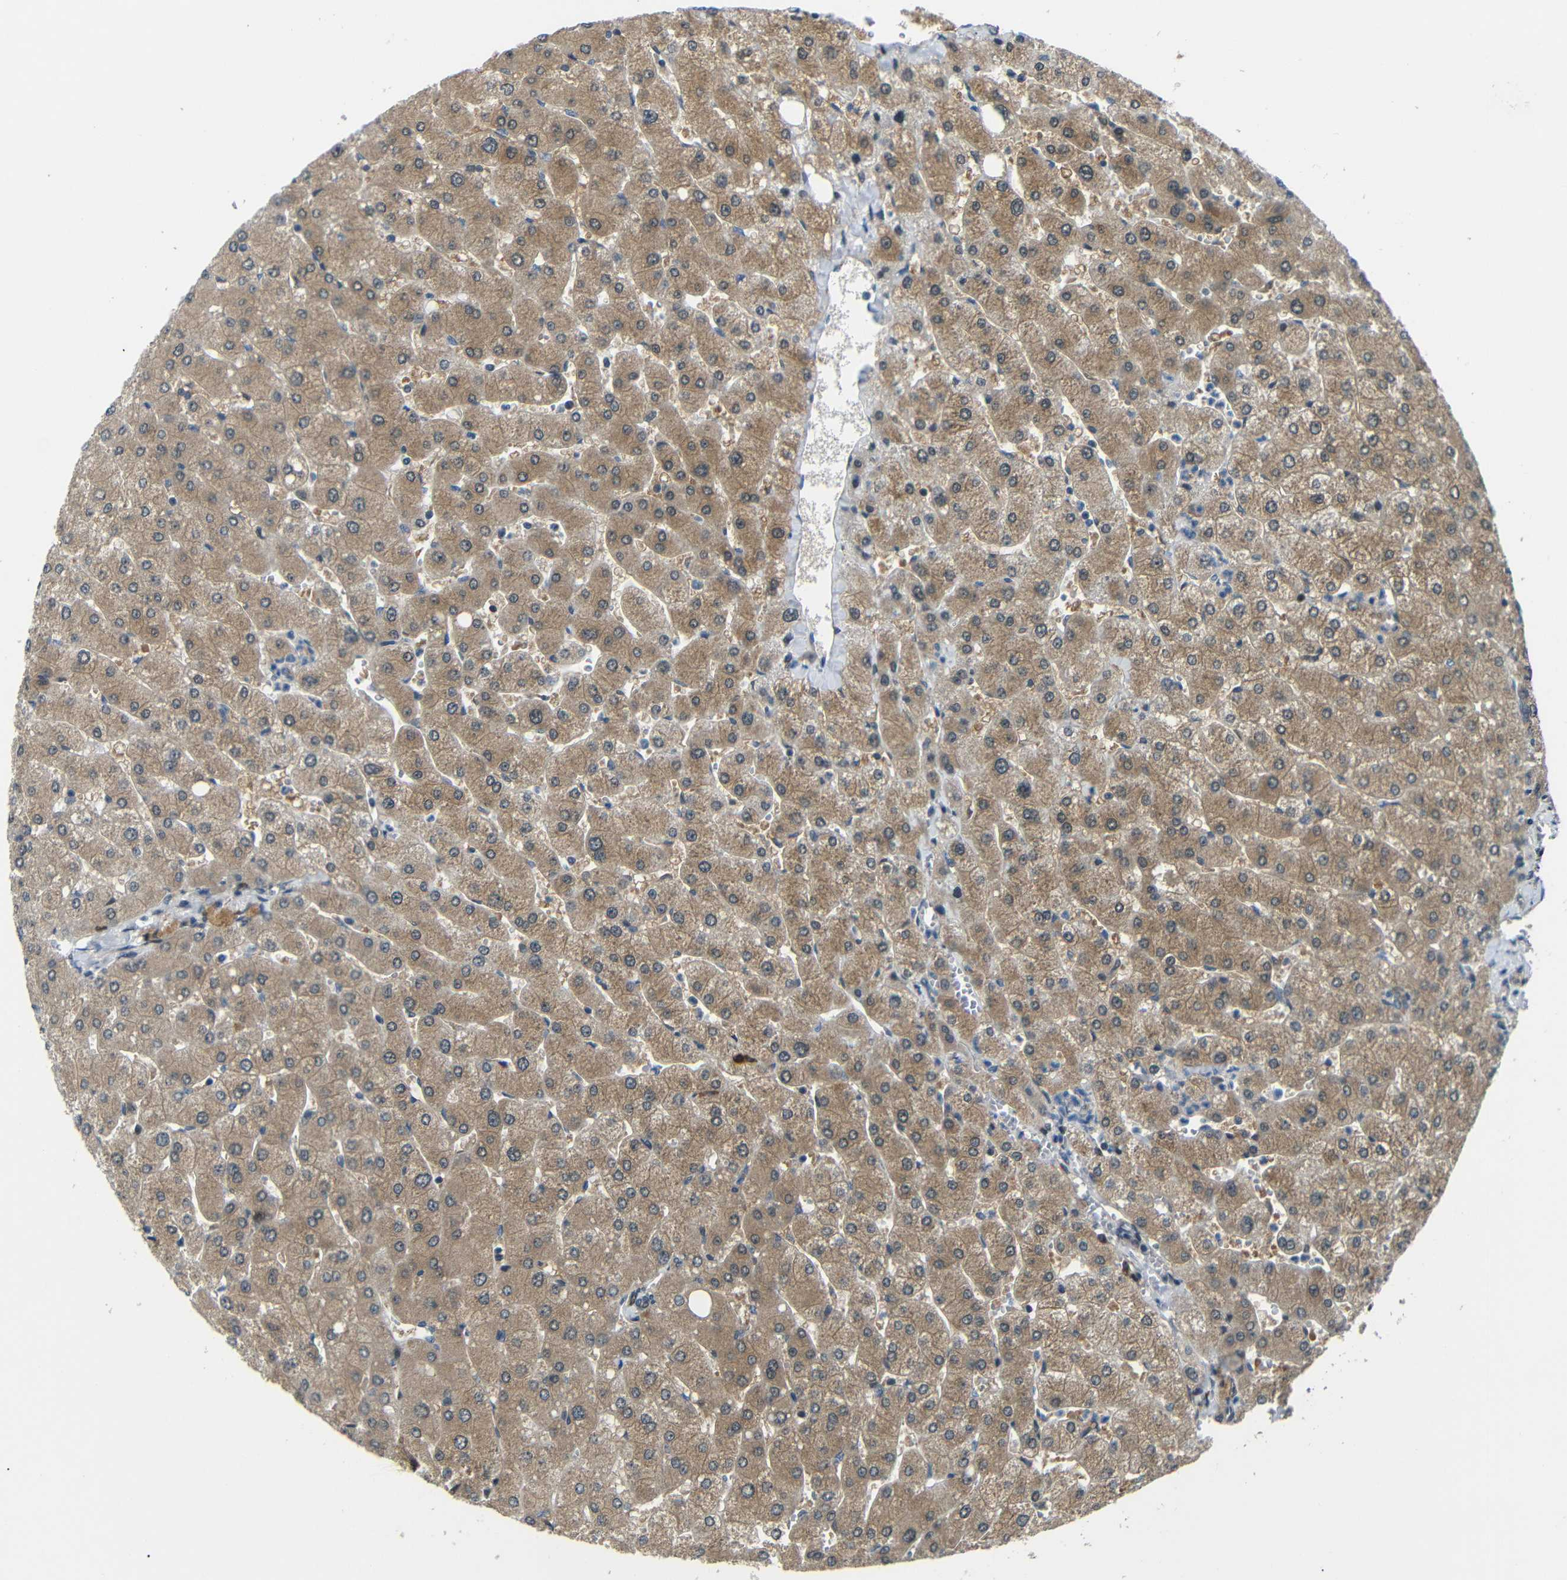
{"staining": {"intensity": "moderate", "quantity": ">75%", "location": "cytoplasmic/membranous"}, "tissue": "liver", "cell_type": "Cholangiocytes", "image_type": "normal", "snomed": [{"axis": "morphology", "description": "Normal tissue, NOS"}, {"axis": "topography", "description": "Liver"}], "caption": "A high-resolution histopathology image shows IHC staining of unremarkable liver, which exhibits moderate cytoplasmic/membranous expression in approximately >75% of cholangiocytes. (DAB (3,3'-diaminobenzidine) = brown stain, brightfield microscopy at high magnification).", "gene": "SYDE1", "patient": {"sex": "male", "age": 55}}